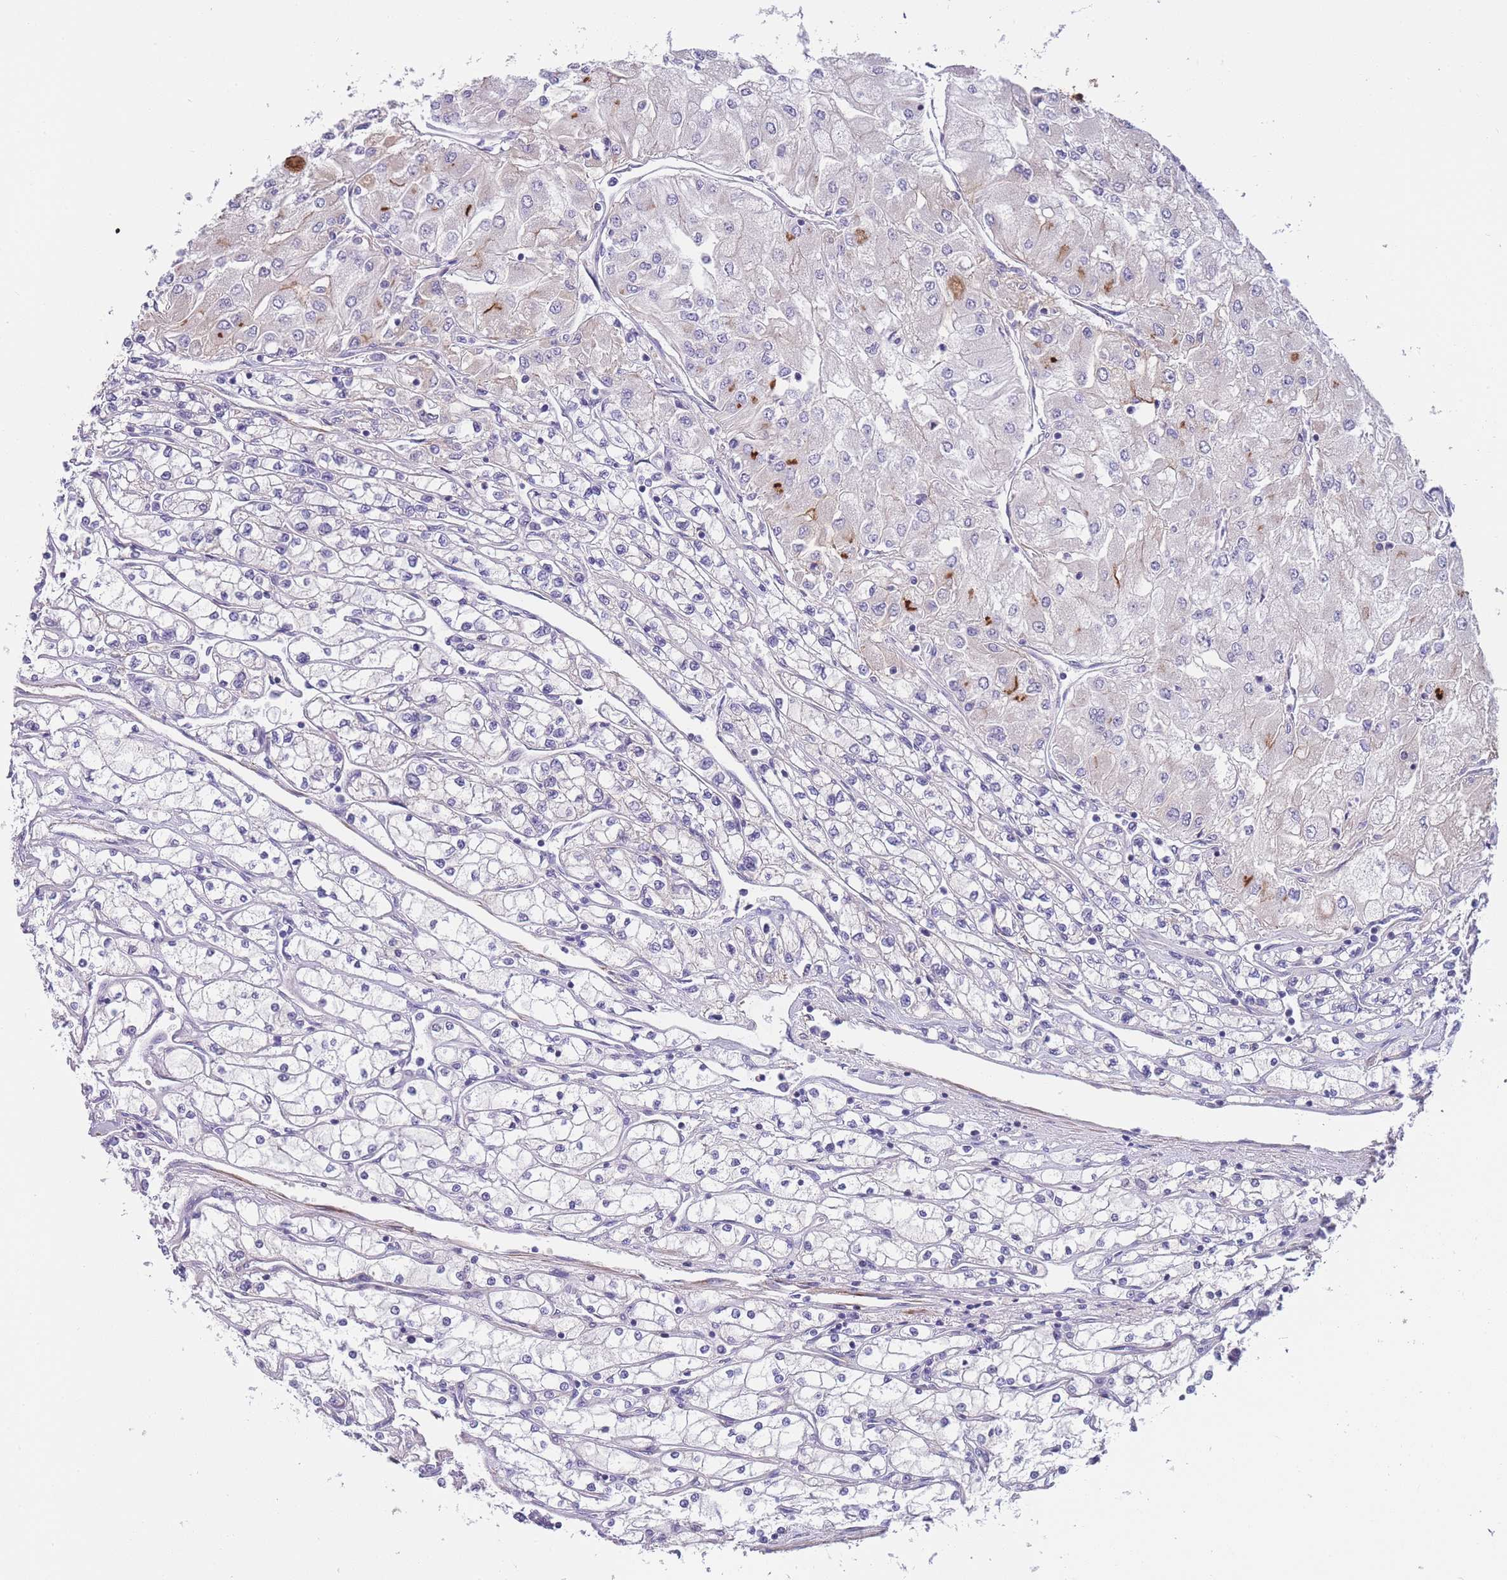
{"staining": {"intensity": "negative", "quantity": "none", "location": "none"}, "tissue": "renal cancer", "cell_type": "Tumor cells", "image_type": "cancer", "snomed": [{"axis": "morphology", "description": "Adenocarcinoma, NOS"}, {"axis": "topography", "description": "Kidney"}], "caption": "Immunohistochemistry (IHC) histopathology image of human renal cancer stained for a protein (brown), which exhibits no positivity in tumor cells.", "gene": "FAM124A", "patient": {"sex": "male", "age": 80}}